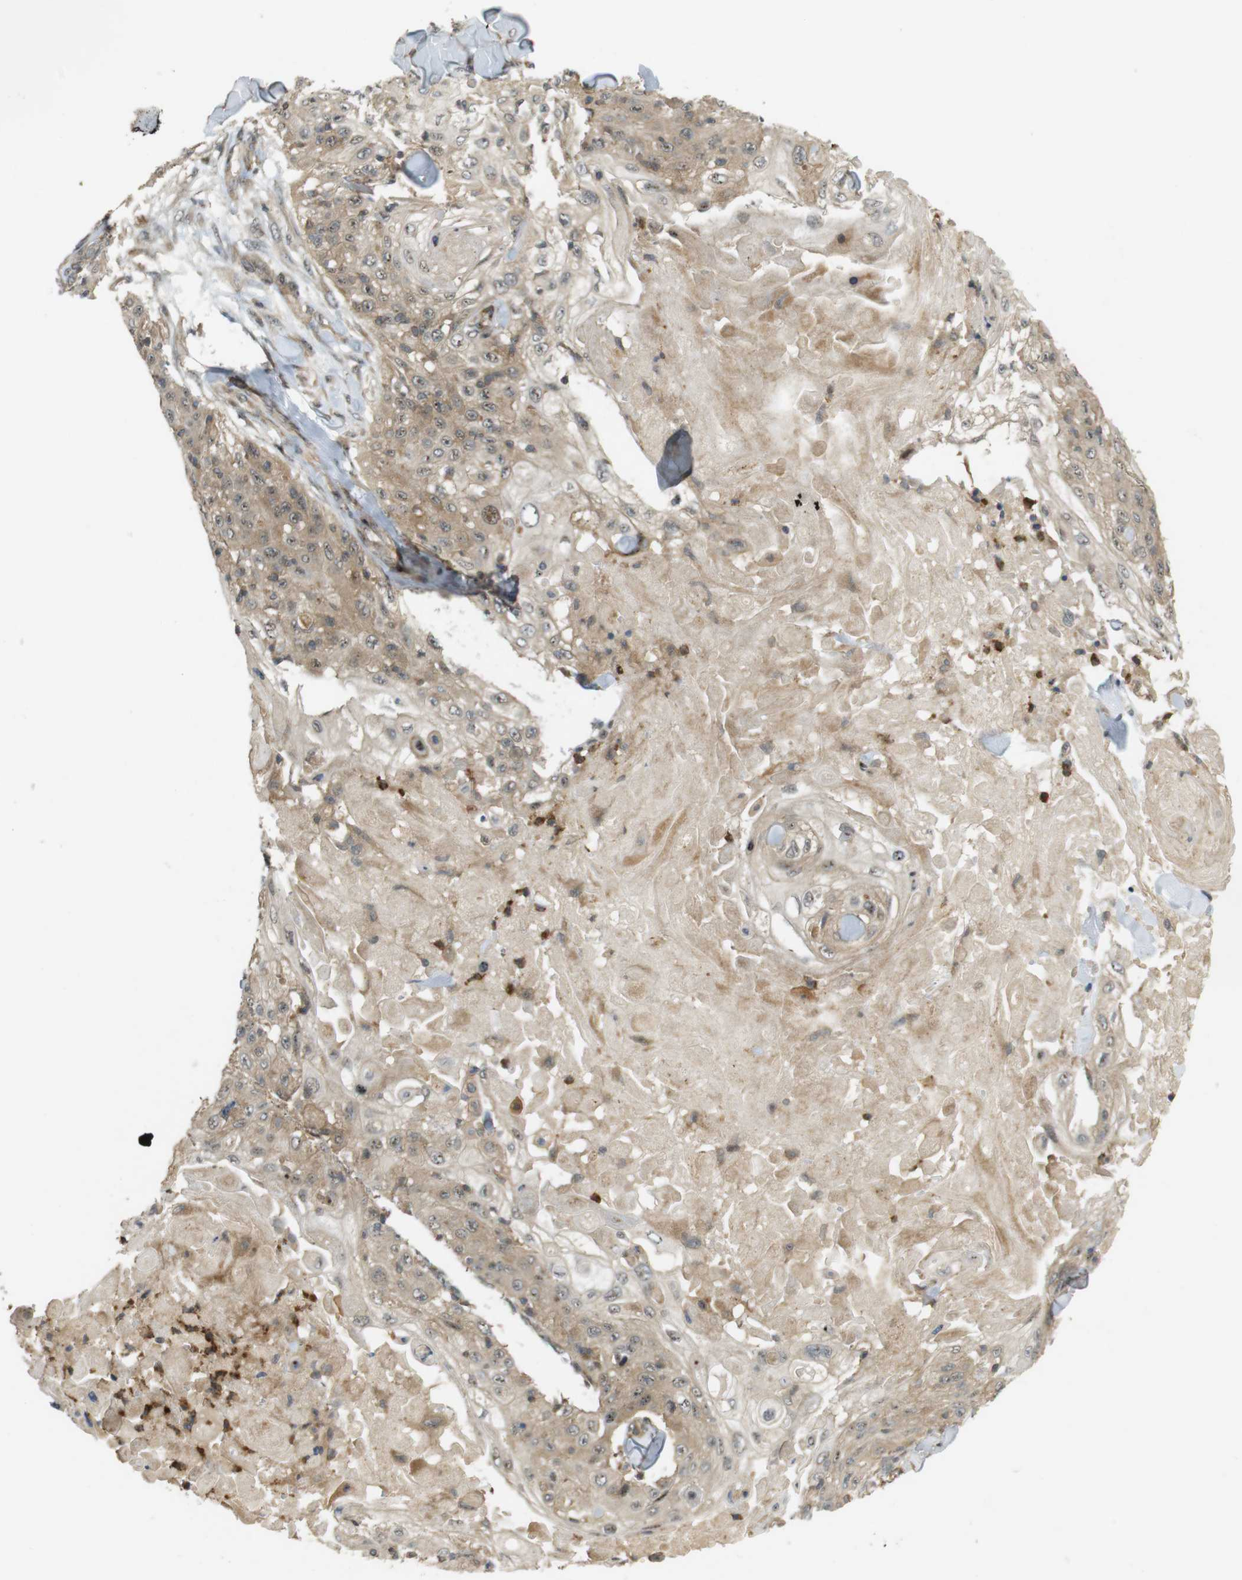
{"staining": {"intensity": "weak", "quantity": ">75%", "location": "cytoplasmic/membranous,nuclear"}, "tissue": "skin cancer", "cell_type": "Tumor cells", "image_type": "cancer", "snomed": [{"axis": "morphology", "description": "Squamous cell carcinoma, NOS"}, {"axis": "topography", "description": "Skin"}], "caption": "Immunohistochemistry micrograph of squamous cell carcinoma (skin) stained for a protein (brown), which exhibits low levels of weak cytoplasmic/membranous and nuclear staining in approximately >75% of tumor cells.", "gene": "TMX3", "patient": {"sex": "male", "age": 86}}